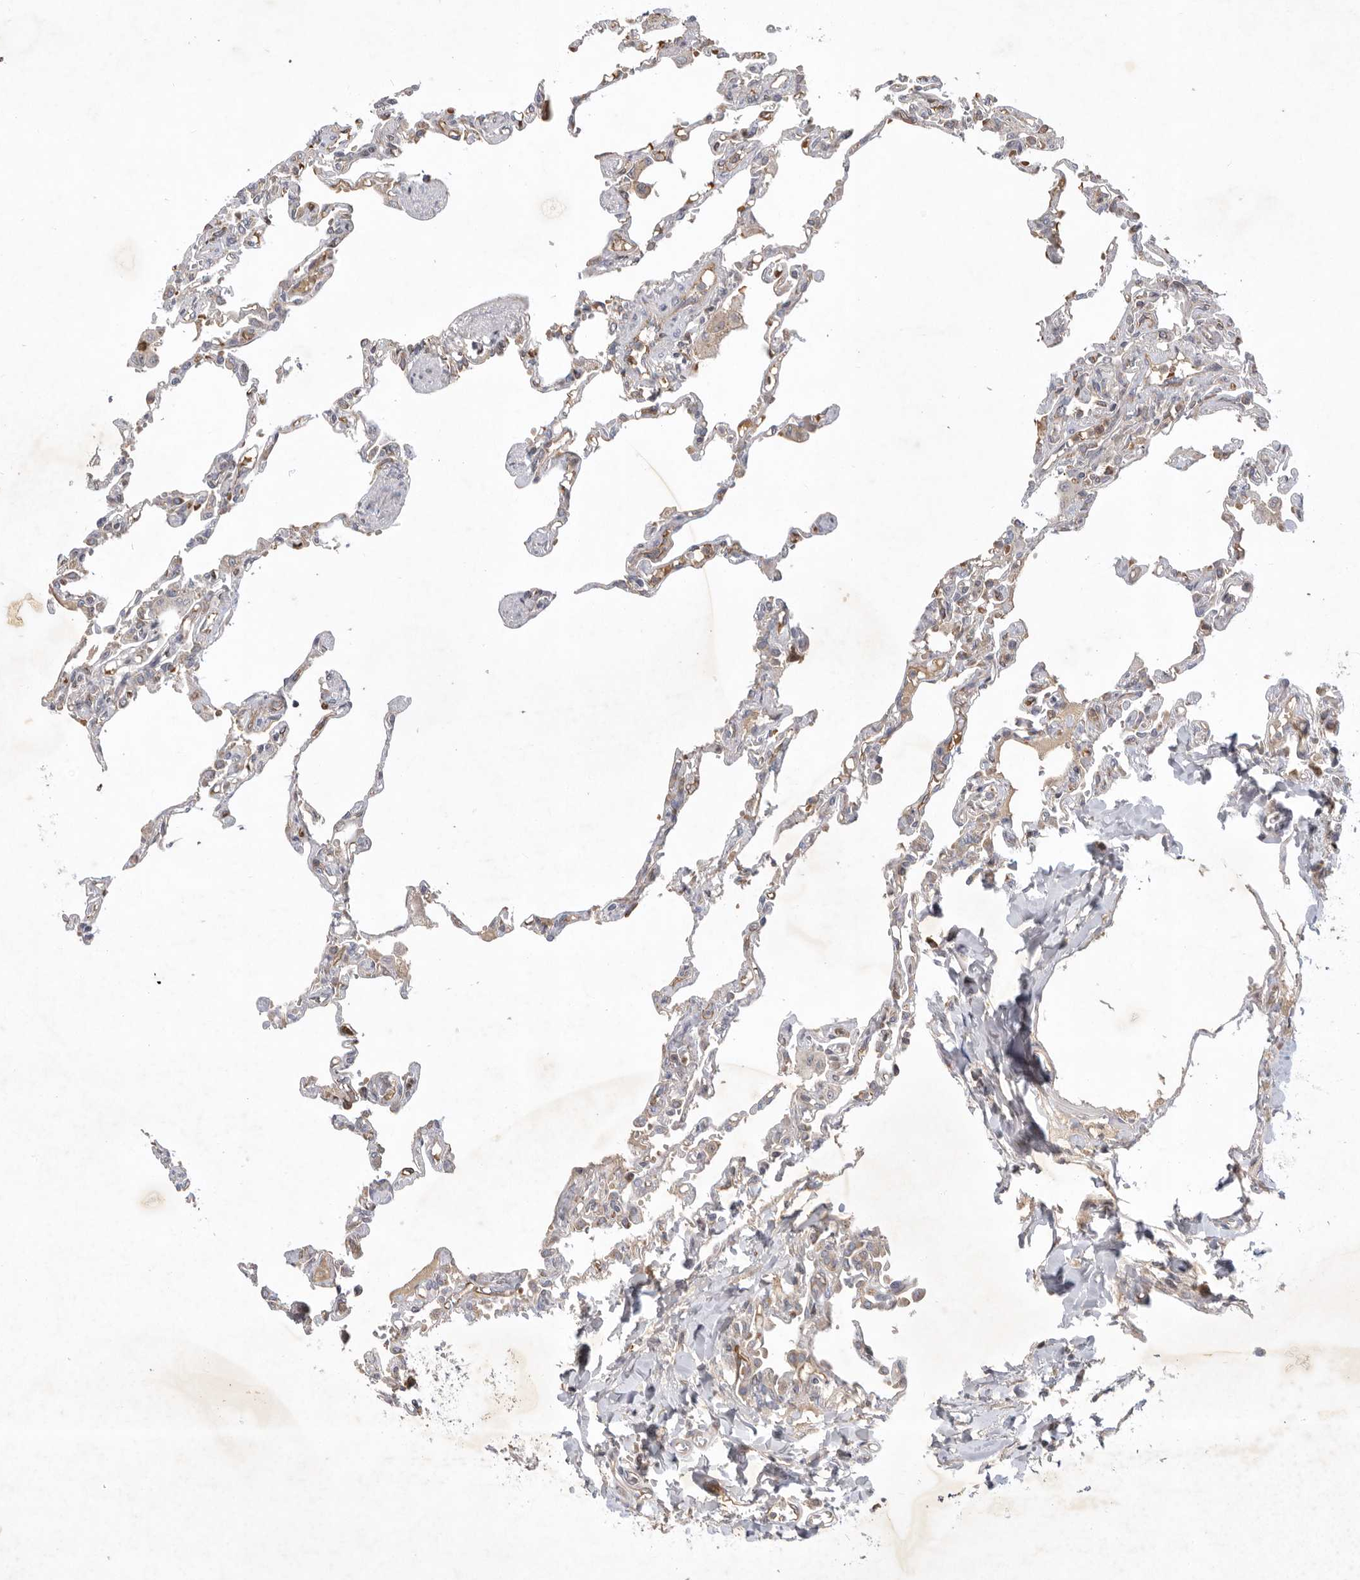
{"staining": {"intensity": "weak", "quantity": "<25%", "location": "cytoplasmic/membranous"}, "tissue": "lung", "cell_type": "Alveolar cells", "image_type": "normal", "snomed": [{"axis": "morphology", "description": "Normal tissue, NOS"}, {"axis": "topography", "description": "Lung"}], "caption": "DAB immunohistochemical staining of unremarkable human lung demonstrates no significant staining in alveolar cells.", "gene": "KIF2B", "patient": {"sex": "male", "age": 21}}